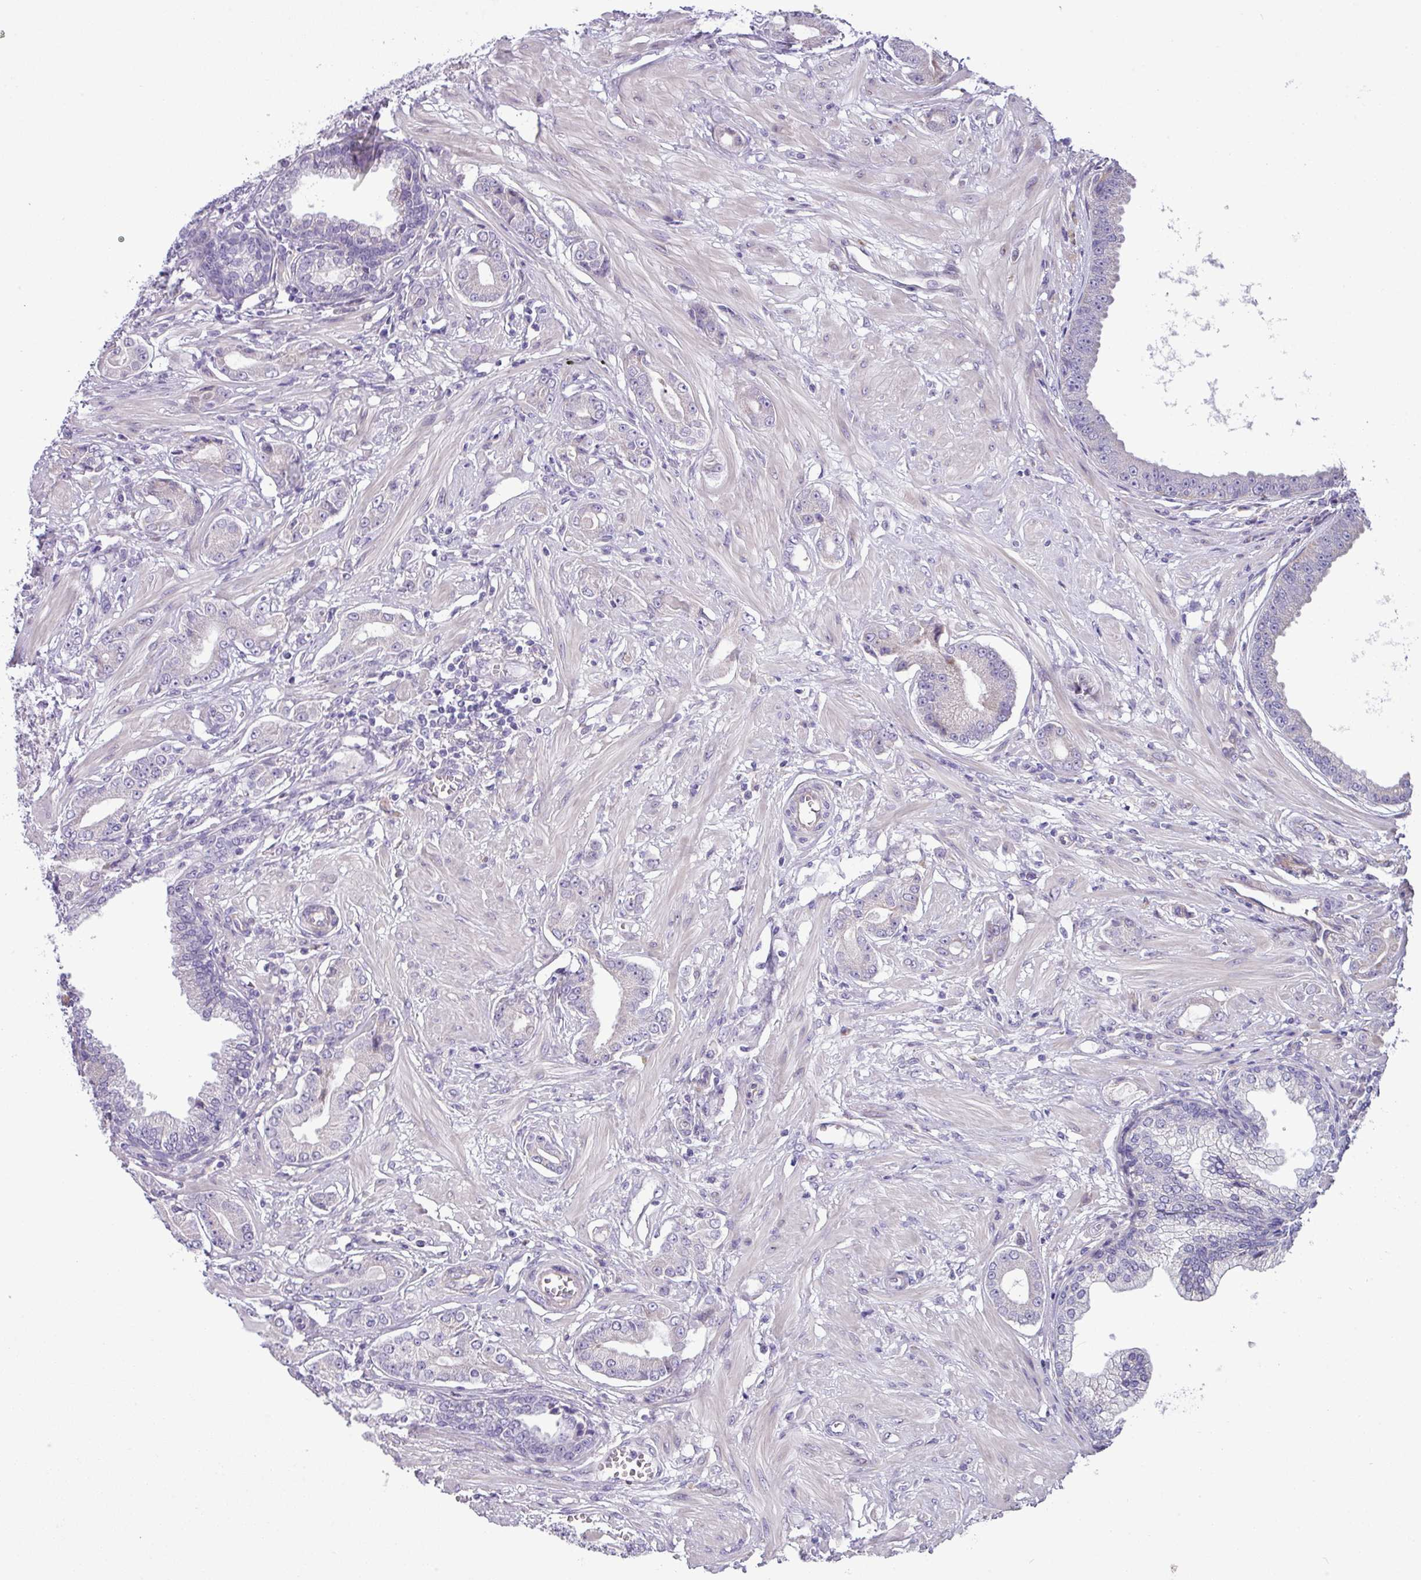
{"staining": {"intensity": "negative", "quantity": "none", "location": "none"}, "tissue": "prostate cancer", "cell_type": "Tumor cells", "image_type": "cancer", "snomed": [{"axis": "morphology", "description": "Adenocarcinoma, Low grade"}, {"axis": "topography", "description": "Prostate"}], "caption": "Tumor cells are negative for protein expression in human prostate low-grade adenocarcinoma. The staining is performed using DAB (3,3'-diaminobenzidine) brown chromogen with nuclei counter-stained in using hematoxylin.", "gene": "IRGC", "patient": {"sex": "male", "age": 64}}